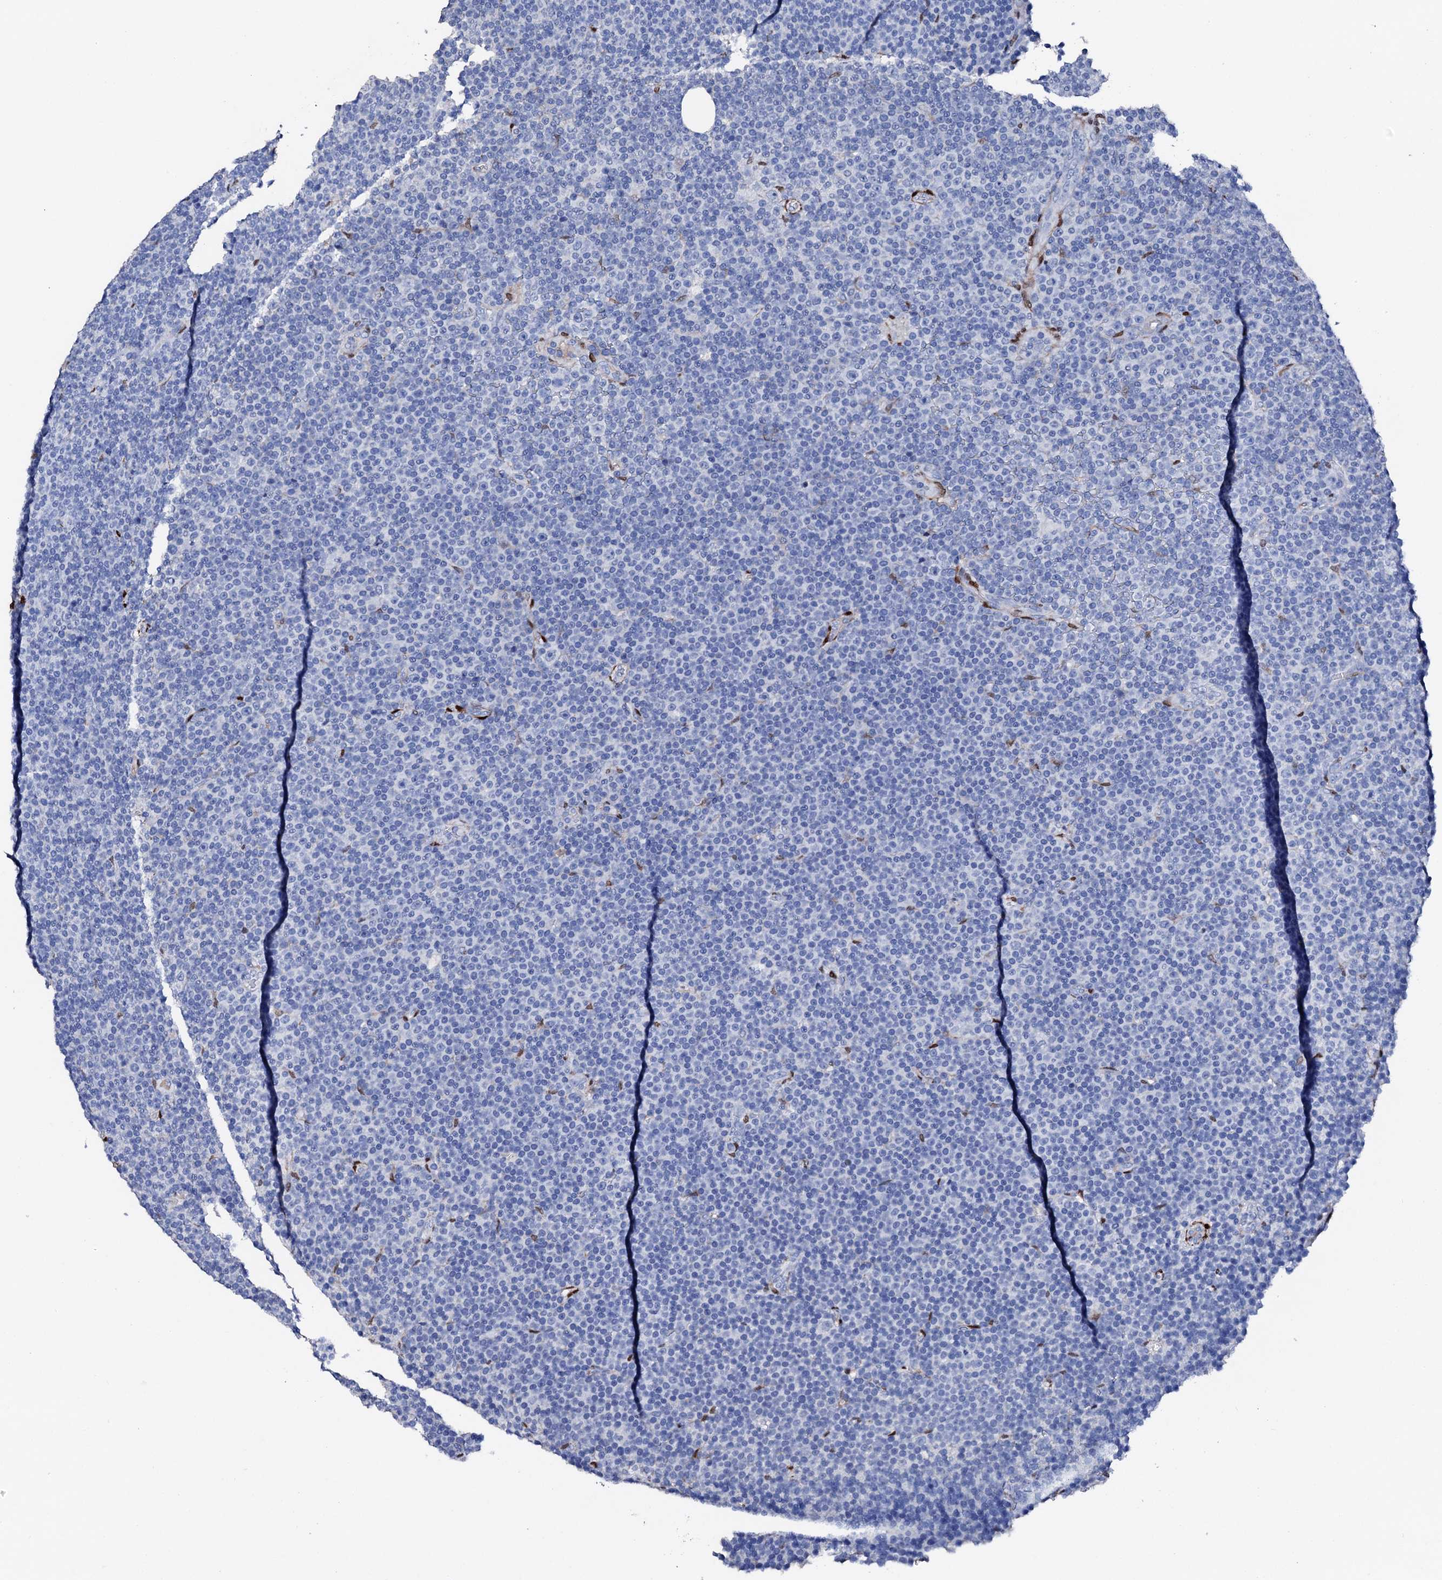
{"staining": {"intensity": "negative", "quantity": "none", "location": "none"}, "tissue": "lymphoma", "cell_type": "Tumor cells", "image_type": "cancer", "snomed": [{"axis": "morphology", "description": "Malignant lymphoma, non-Hodgkin's type, Low grade"}, {"axis": "topography", "description": "Lymph node"}], "caption": "This is a micrograph of immunohistochemistry (IHC) staining of lymphoma, which shows no positivity in tumor cells. Nuclei are stained in blue.", "gene": "NRIP2", "patient": {"sex": "female", "age": 67}}